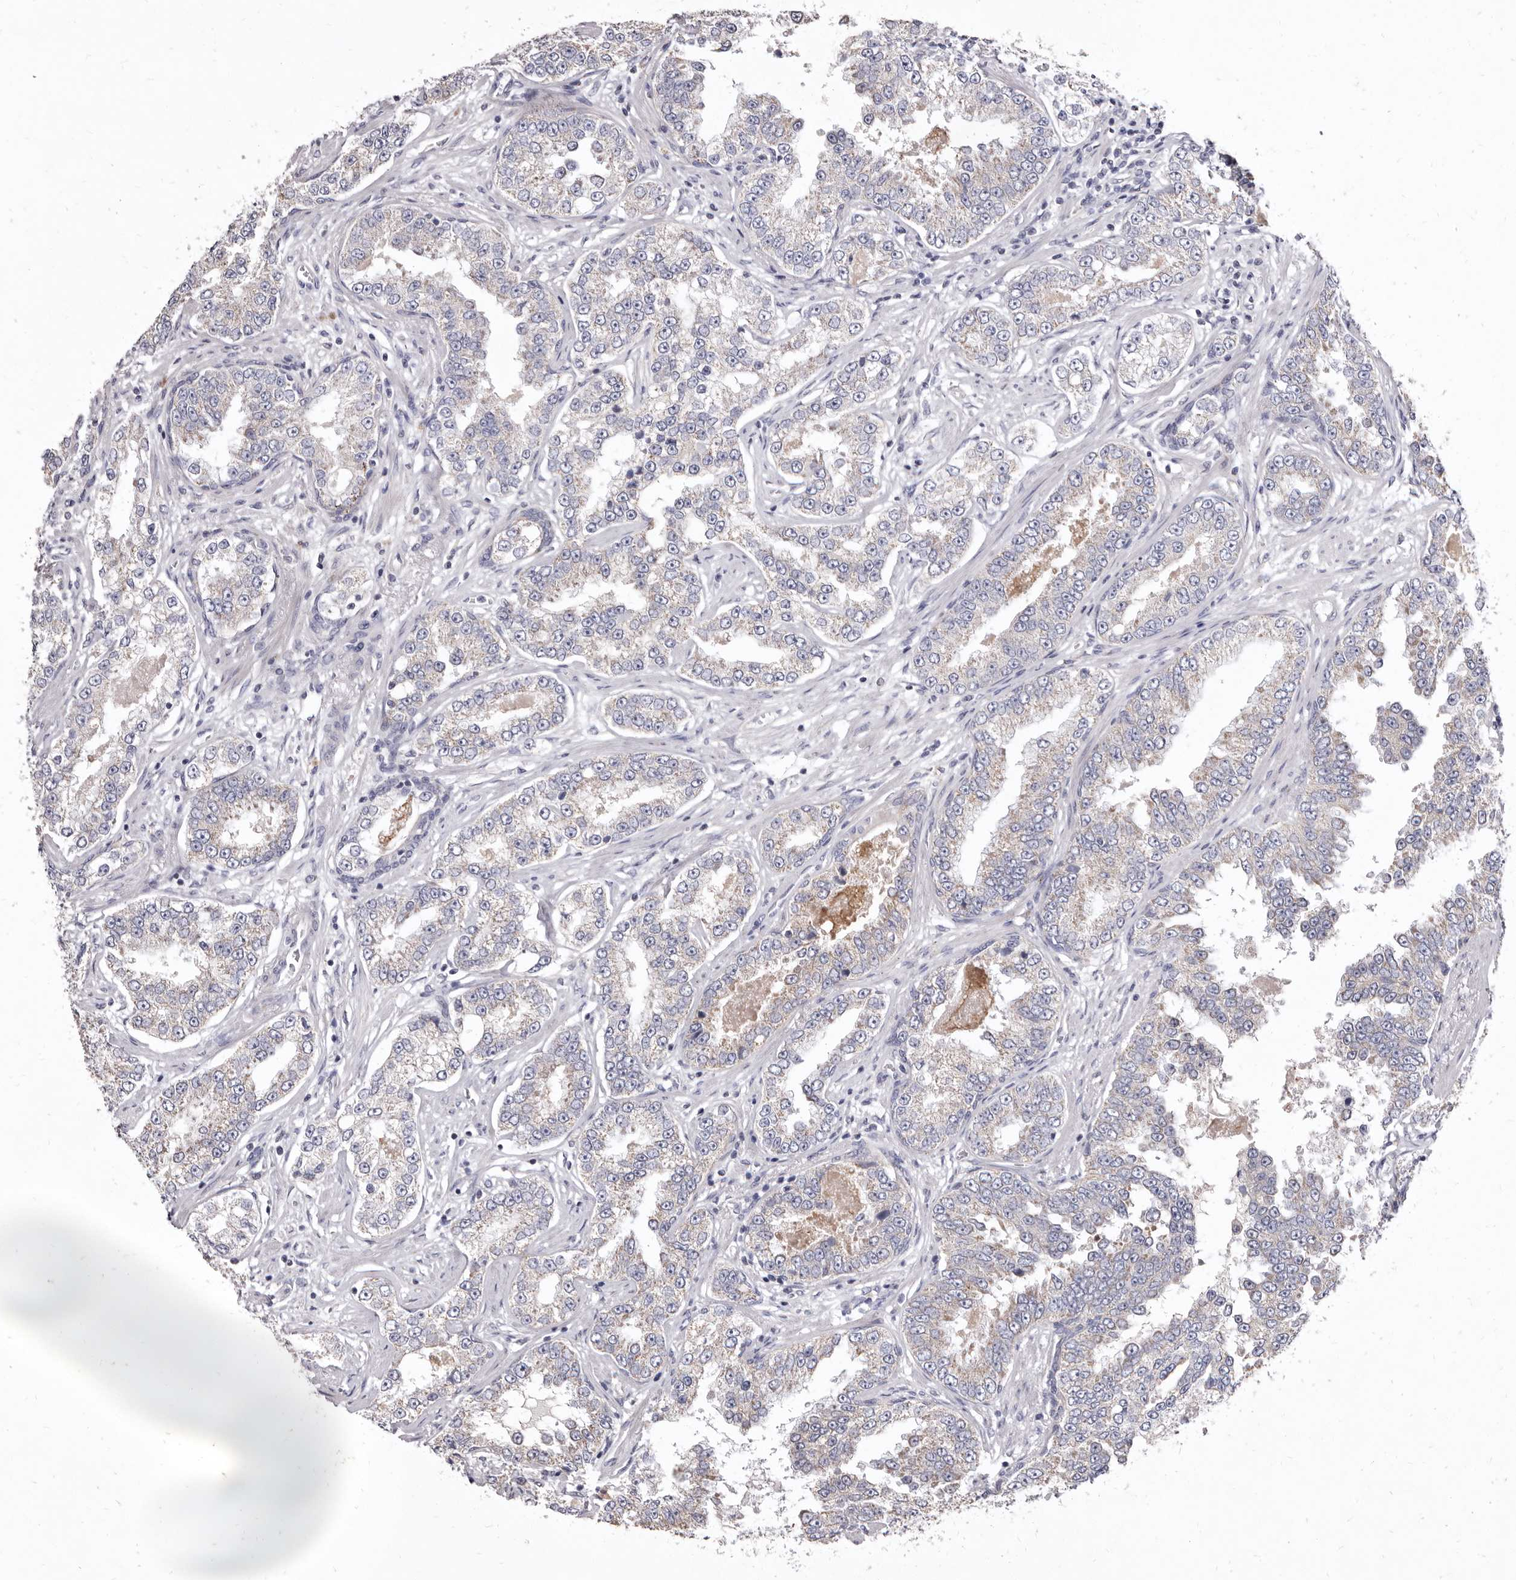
{"staining": {"intensity": "weak", "quantity": "<25%", "location": "cytoplasmic/membranous"}, "tissue": "prostate cancer", "cell_type": "Tumor cells", "image_type": "cancer", "snomed": [{"axis": "morphology", "description": "Normal tissue, NOS"}, {"axis": "morphology", "description": "Adenocarcinoma, High grade"}, {"axis": "topography", "description": "Prostate"}], "caption": "Immunohistochemistry (IHC) micrograph of human prostate cancer (adenocarcinoma (high-grade)) stained for a protein (brown), which displays no positivity in tumor cells.", "gene": "CYP2E1", "patient": {"sex": "male", "age": 83}}